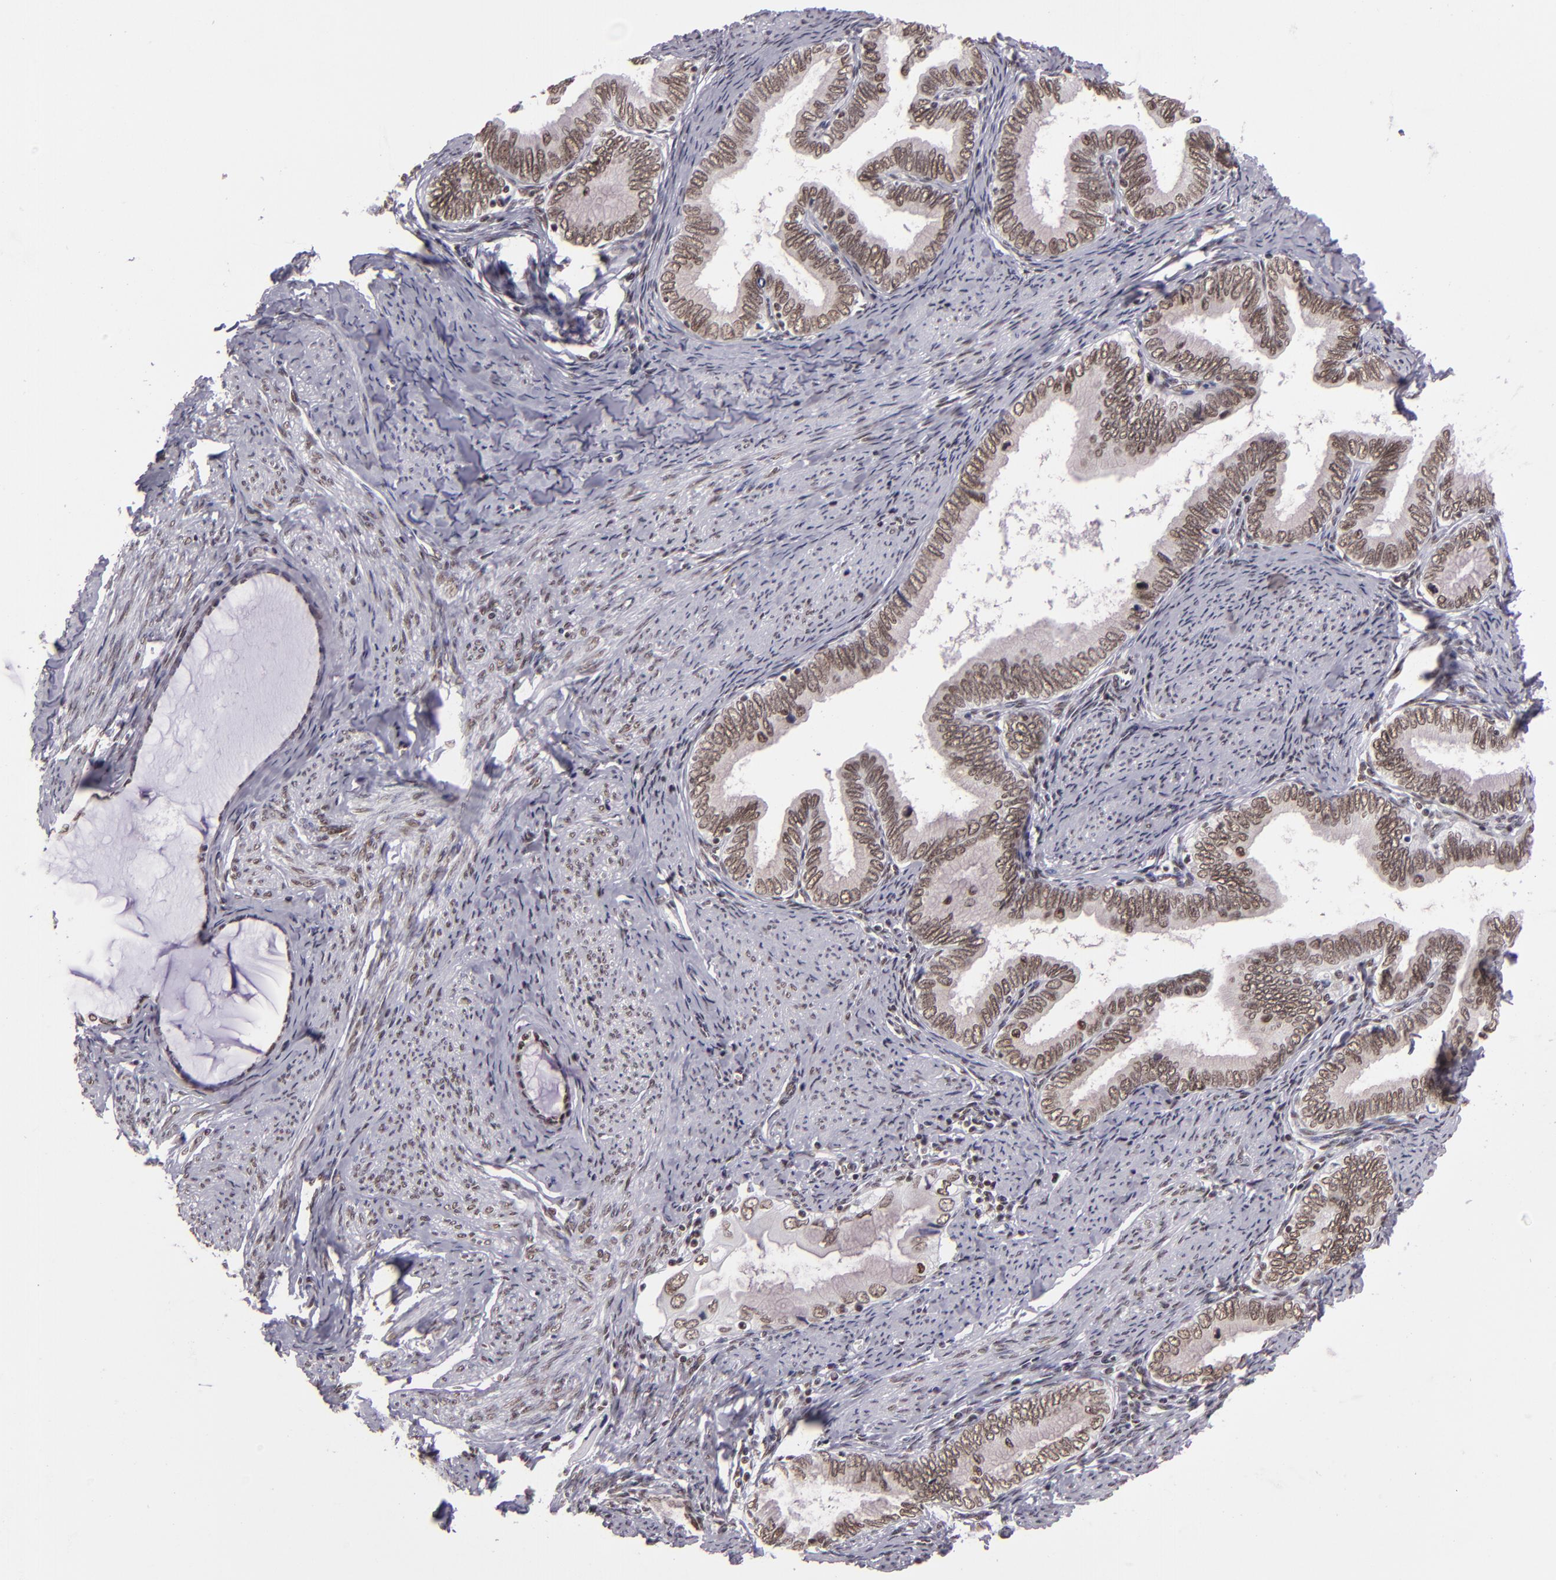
{"staining": {"intensity": "moderate", "quantity": ">75%", "location": "nuclear"}, "tissue": "cervical cancer", "cell_type": "Tumor cells", "image_type": "cancer", "snomed": [{"axis": "morphology", "description": "Adenocarcinoma, NOS"}, {"axis": "topography", "description": "Cervix"}], "caption": "Protein staining of cervical cancer tissue exhibits moderate nuclear staining in approximately >75% of tumor cells. (DAB IHC with brightfield microscopy, high magnification).", "gene": "BRD8", "patient": {"sex": "female", "age": 49}}